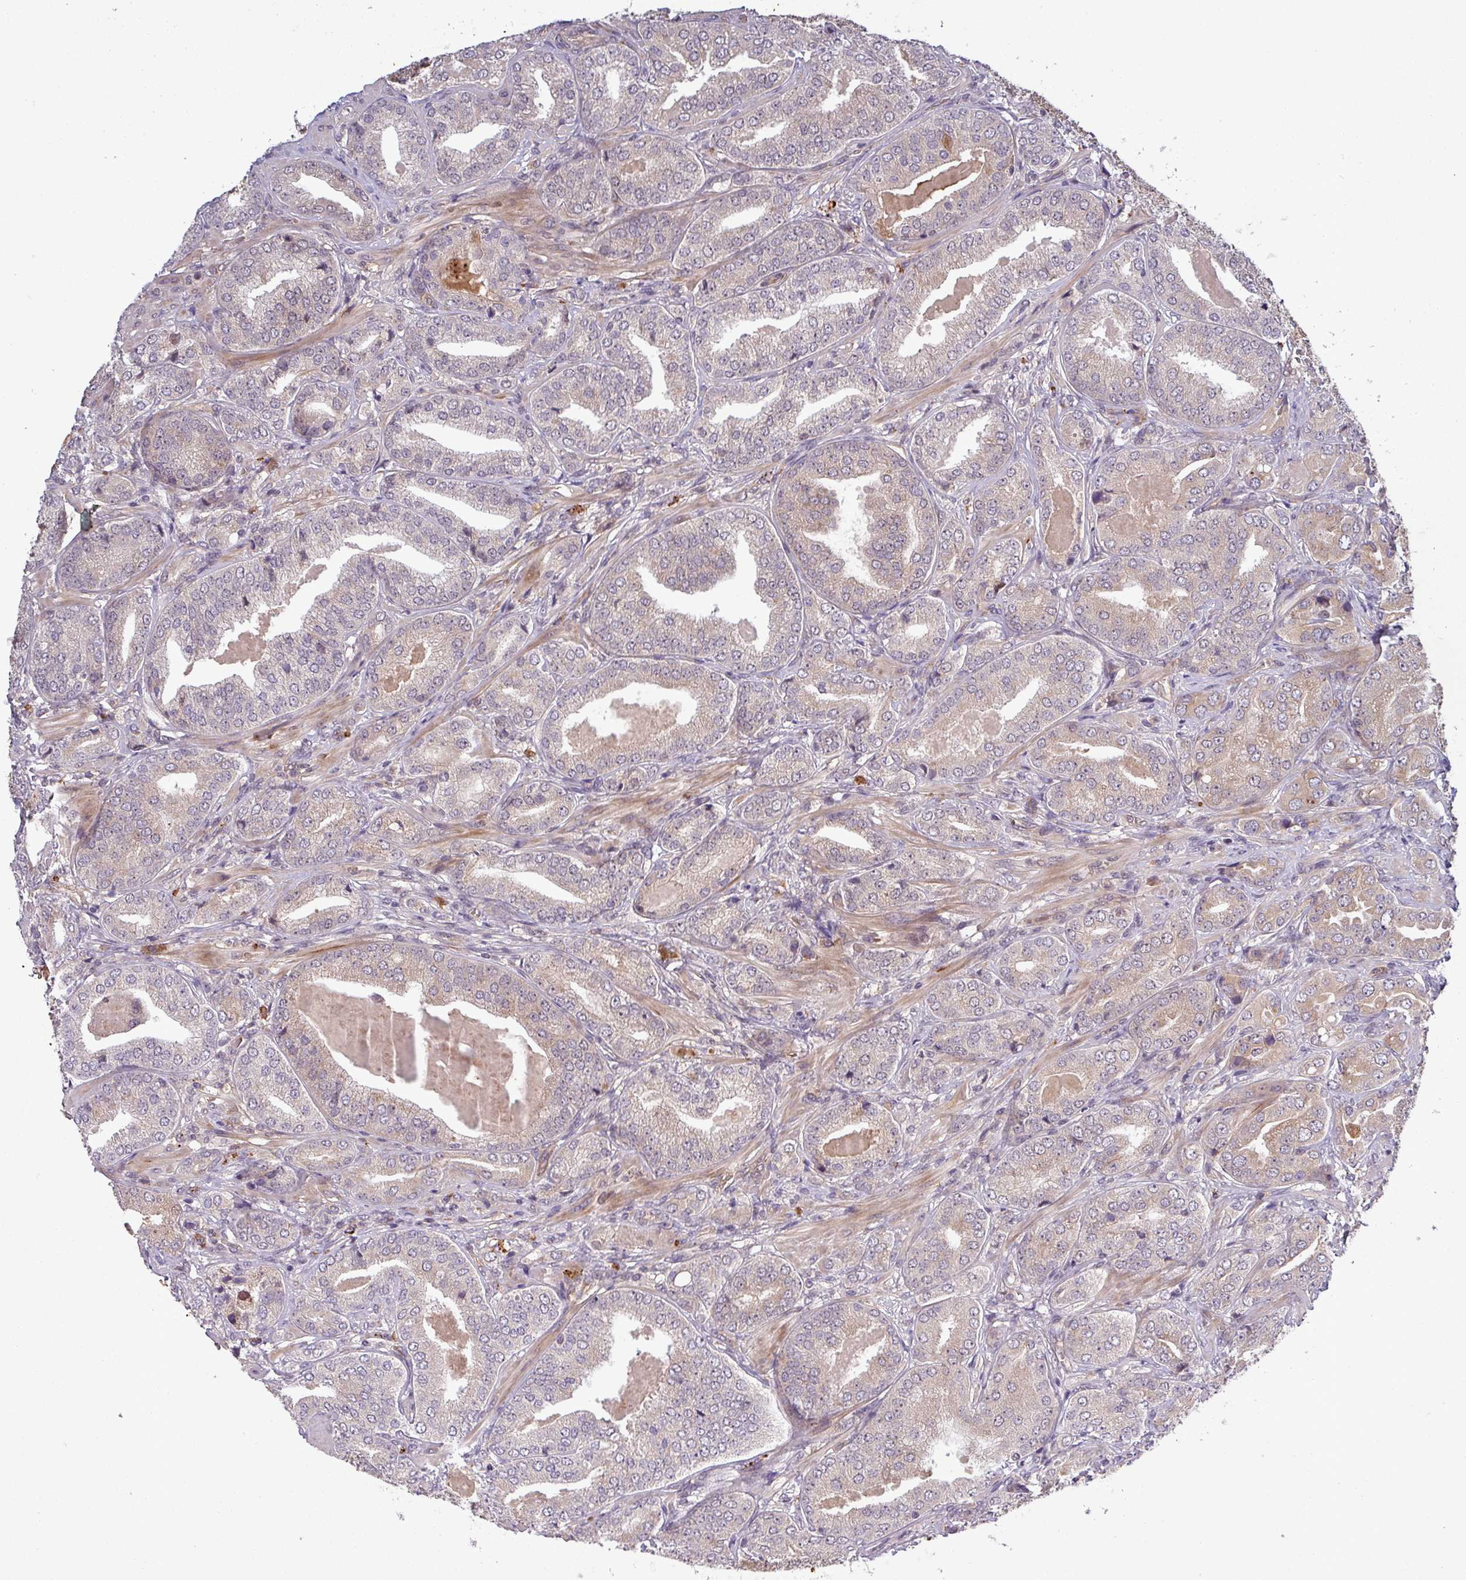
{"staining": {"intensity": "weak", "quantity": "<25%", "location": "cytoplasmic/membranous"}, "tissue": "prostate cancer", "cell_type": "Tumor cells", "image_type": "cancer", "snomed": [{"axis": "morphology", "description": "Adenocarcinoma, High grade"}, {"axis": "topography", "description": "Prostate"}], "caption": "Prostate high-grade adenocarcinoma stained for a protein using immunohistochemistry (IHC) reveals no expression tumor cells.", "gene": "PUS1", "patient": {"sex": "male", "age": 63}}